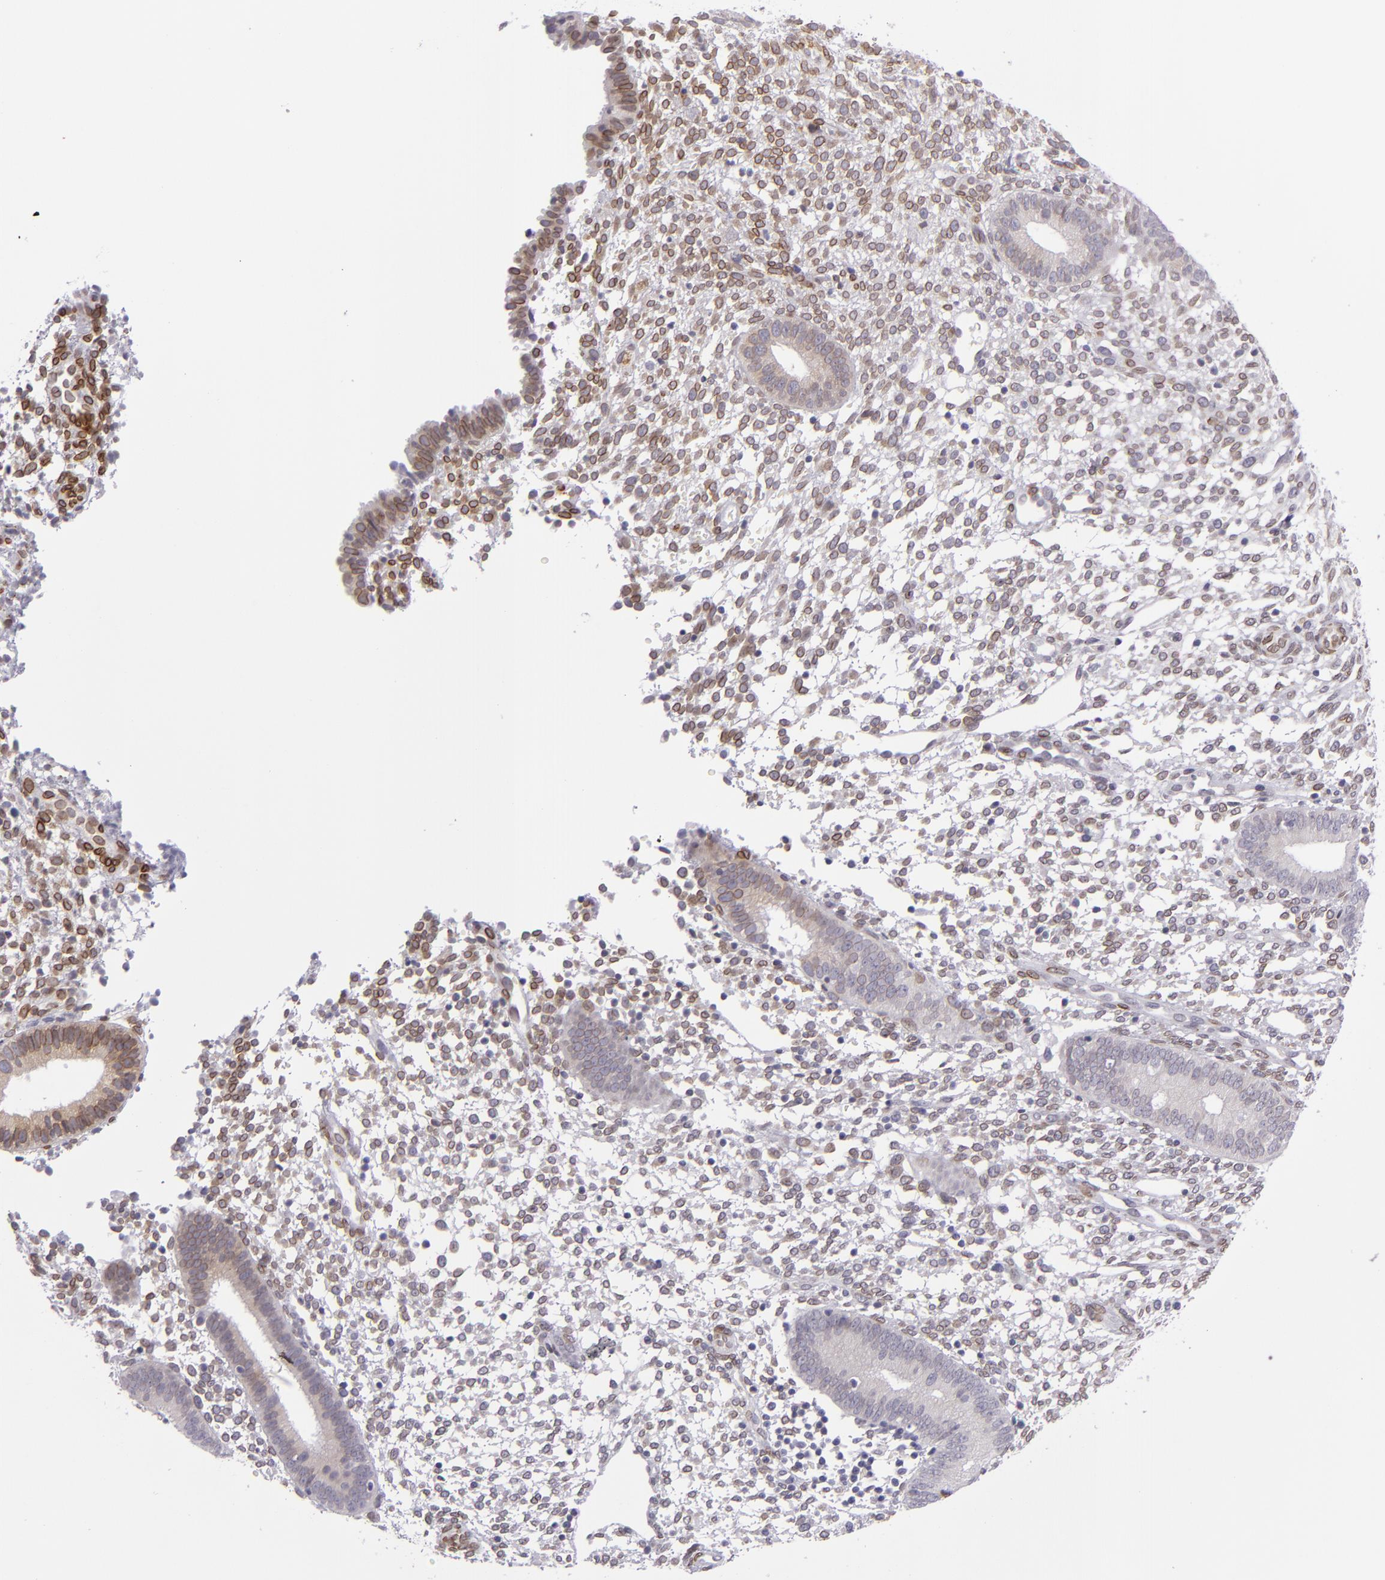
{"staining": {"intensity": "strong", "quantity": ">75%", "location": "nuclear"}, "tissue": "endometrium", "cell_type": "Cells in endometrial stroma", "image_type": "normal", "snomed": [{"axis": "morphology", "description": "Normal tissue, NOS"}, {"axis": "topography", "description": "Endometrium"}], "caption": "Immunohistochemistry histopathology image of normal endometrium stained for a protein (brown), which shows high levels of strong nuclear expression in approximately >75% of cells in endometrial stroma.", "gene": "EMD", "patient": {"sex": "female", "age": 35}}